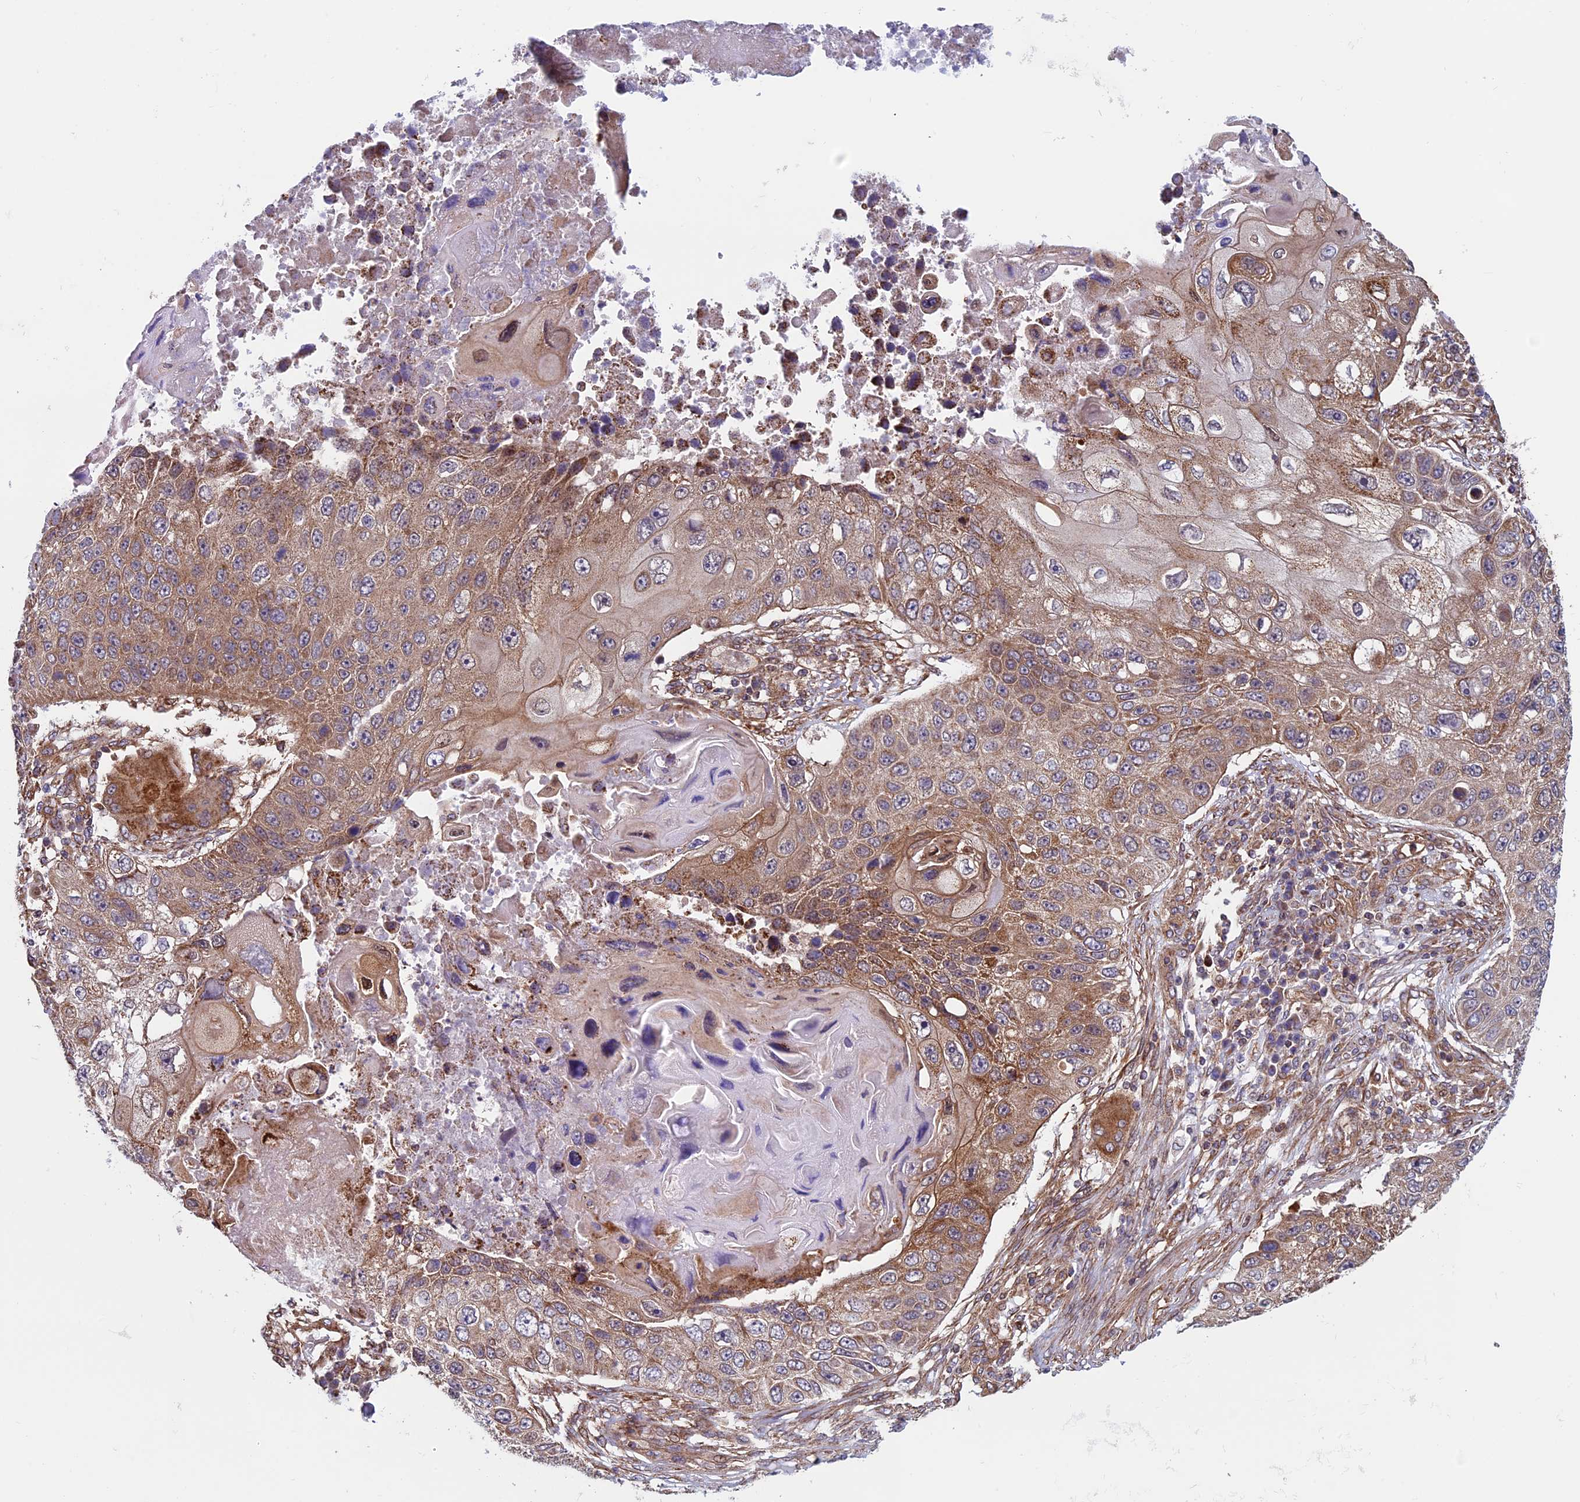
{"staining": {"intensity": "moderate", "quantity": ">75%", "location": "cytoplasmic/membranous"}, "tissue": "lung cancer", "cell_type": "Tumor cells", "image_type": "cancer", "snomed": [{"axis": "morphology", "description": "Squamous cell carcinoma, NOS"}, {"axis": "topography", "description": "Lung"}], "caption": "Immunohistochemistry (DAB (3,3'-diaminobenzidine)) staining of human lung squamous cell carcinoma displays moderate cytoplasmic/membranous protein positivity in approximately >75% of tumor cells.", "gene": "CCDC8", "patient": {"sex": "male", "age": 61}}